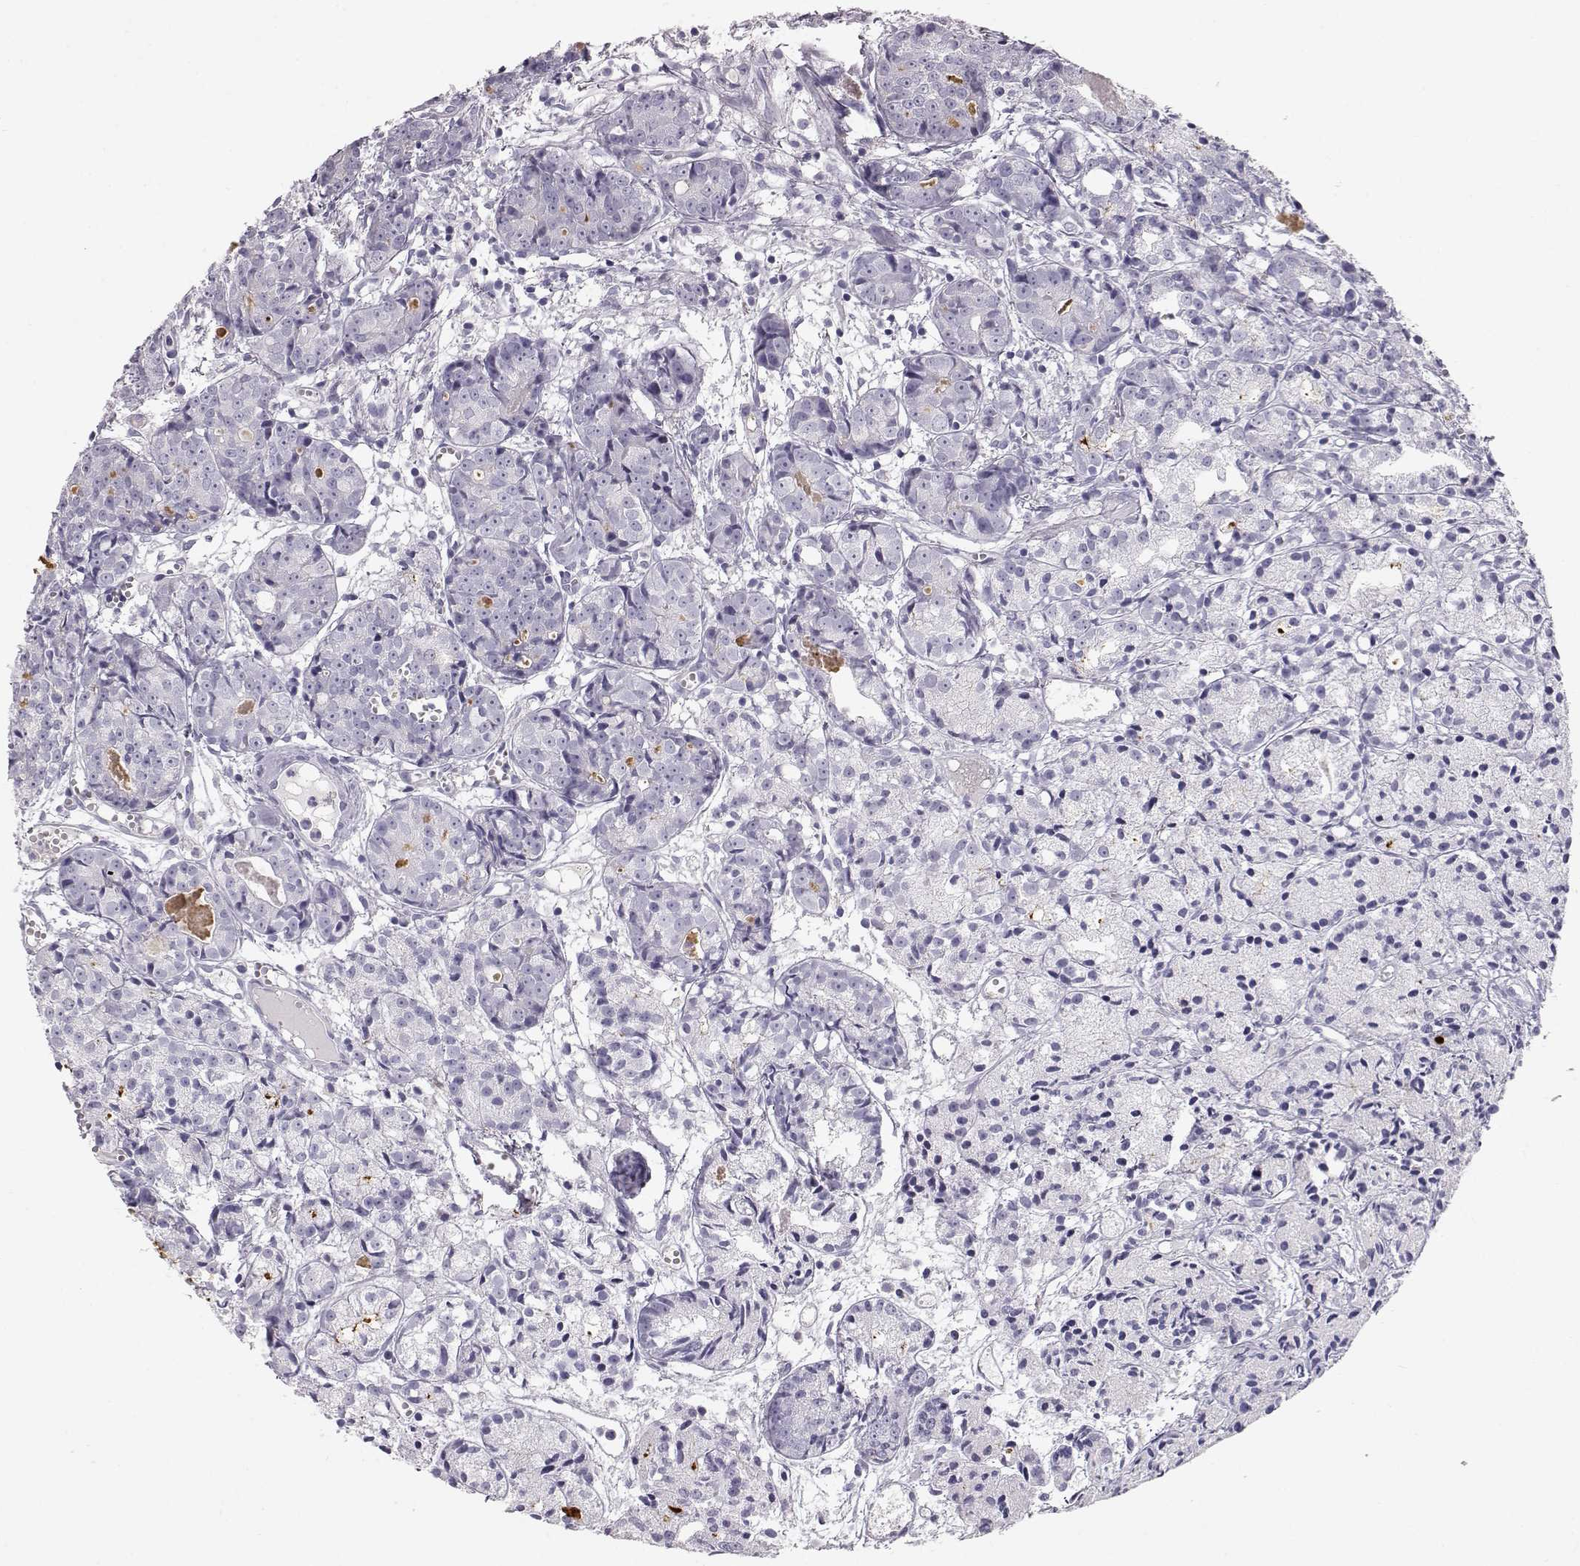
{"staining": {"intensity": "negative", "quantity": "none", "location": "none"}, "tissue": "prostate cancer", "cell_type": "Tumor cells", "image_type": "cancer", "snomed": [{"axis": "morphology", "description": "Adenocarcinoma, Medium grade"}, {"axis": "topography", "description": "Prostate"}], "caption": "Image shows no protein expression in tumor cells of prostate cancer tissue.", "gene": "KRTAP16-1", "patient": {"sex": "male", "age": 74}}